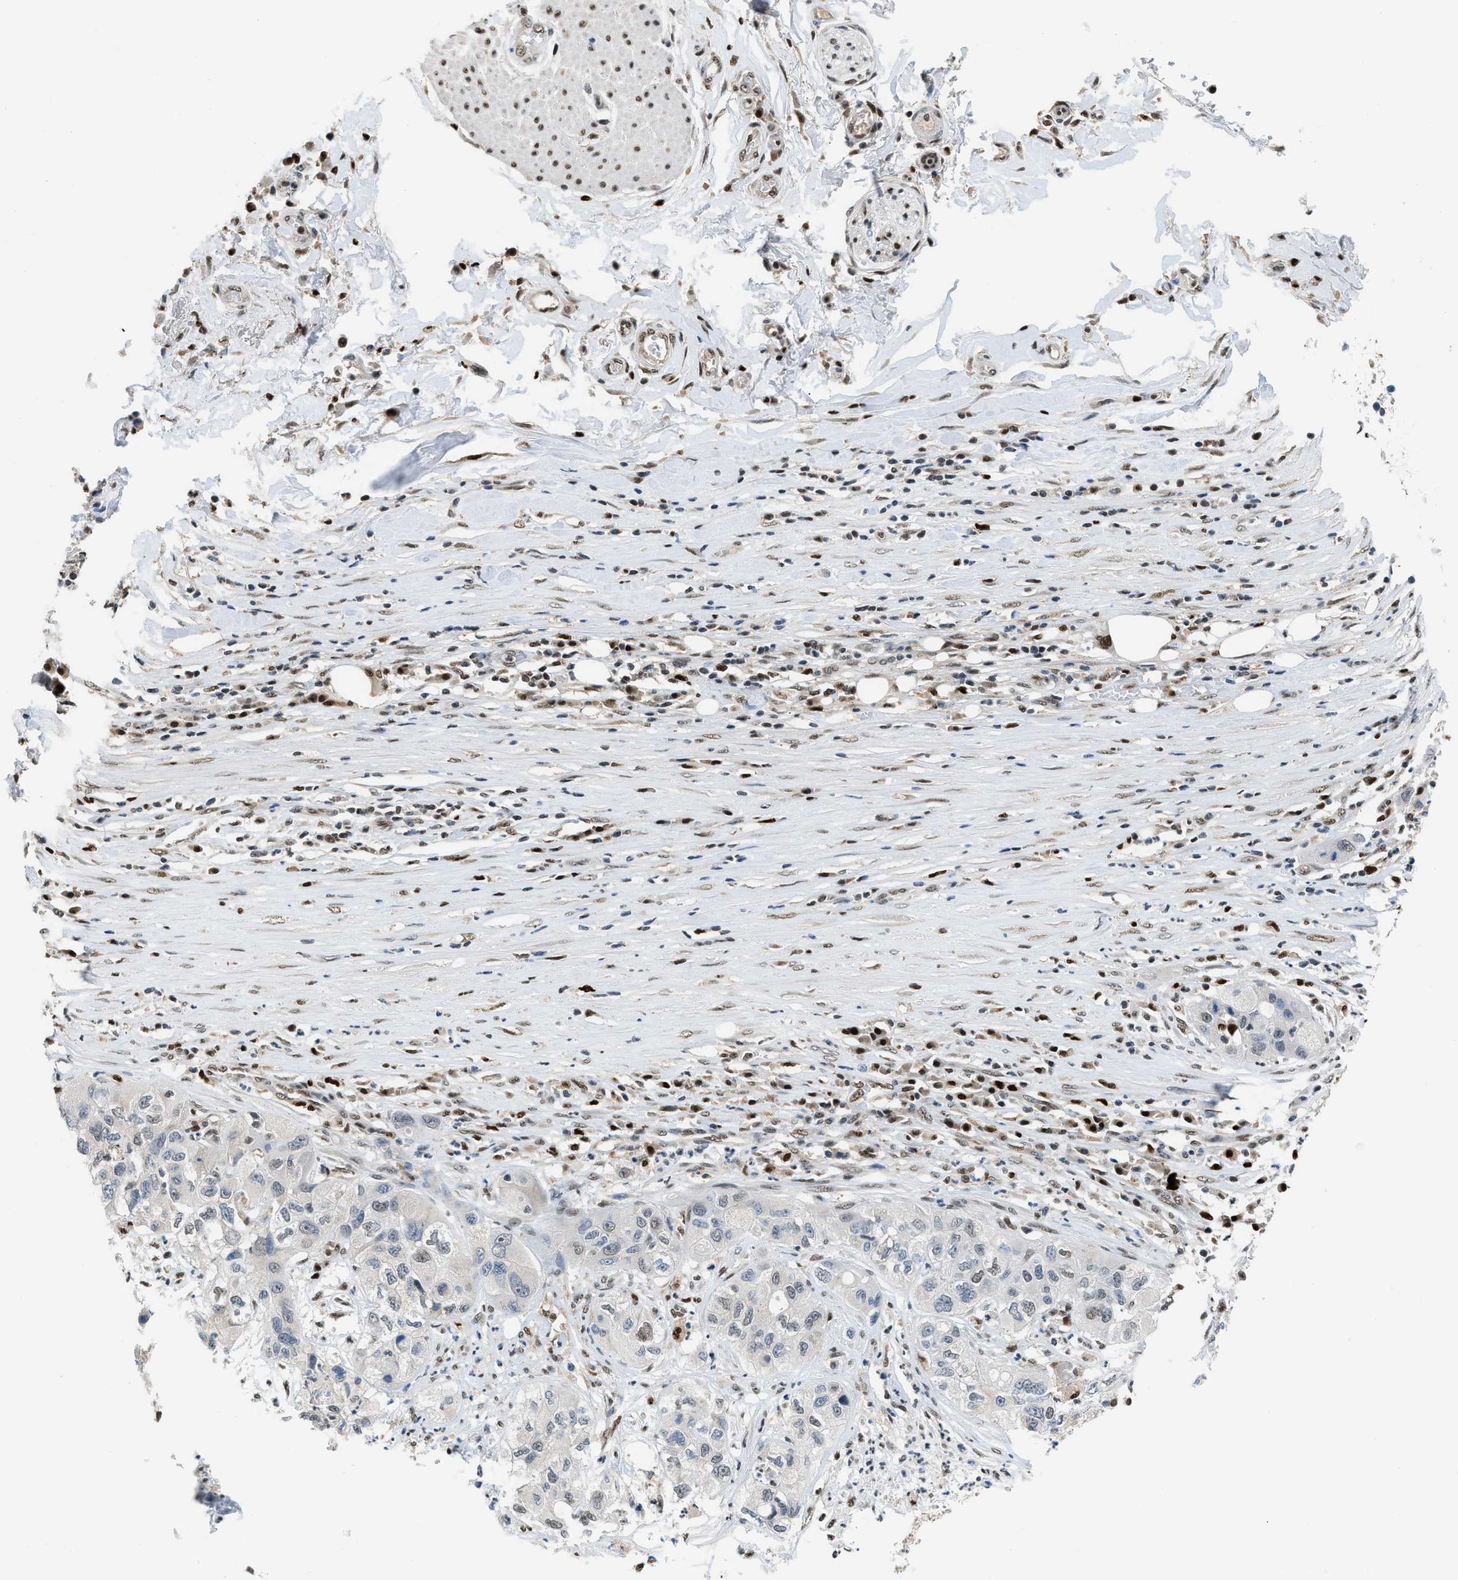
{"staining": {"intensity": "negative", "quantity": "none", "location": "none"}, "tissue": "pancreatic cancer", "cell_type": "Tumor cells", "image_type": "cancer", "snomed": [{"axis": "morphology", "description": "Adenocarcinoma, NOS"}, {"axis": "topography", "description": "Pancreas"}], "caption": "This is a image of IHC staining of pancreatic cancer, which shows no positivity in tumor cells. (DAB immunohistochemistry visualized using brightfield microscopy, high magnification).", "gene": "ALX1", "patient": {"sex": "female", "age": 78}}